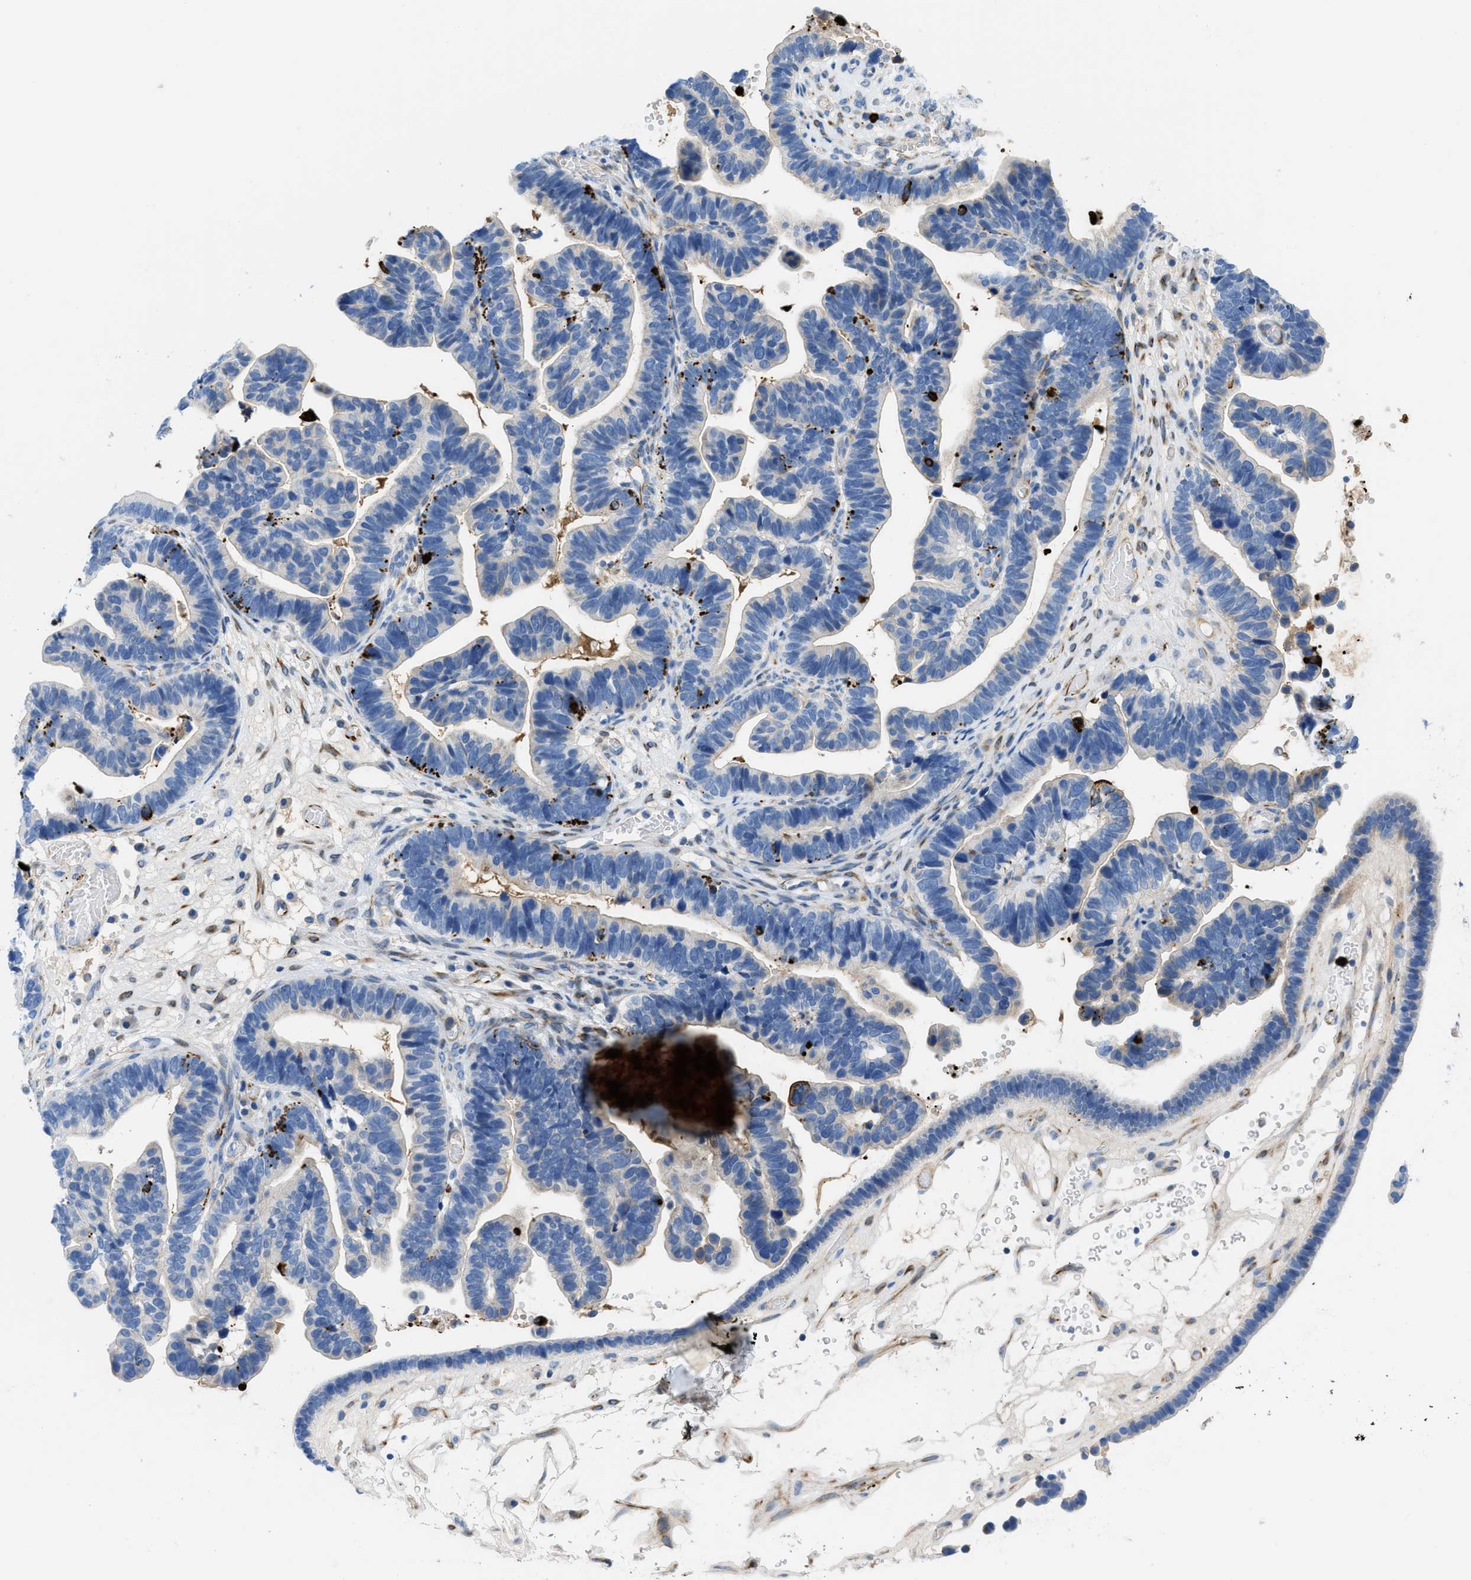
{"staining": {"intensity": "negative", "quantity": "none", "location": "none"}, "tissue": "ovarian cancer", "cell_type": "Tumor cells", "image_type": "cancer", "snomed": [{"axis": "morphology", "description": "Cystadenocarcinoma, serous, NOS"}, {"axis": "topography", "description": "Ovary"}], "caption": "High power microscopy histopathology image of an immunohistochemistry image of ovarian serous cystadenocarcinoma, revealing no significant expression in tumor cells.", "gene": "XCR1", "patient": {"sex": "female", "age": 56}}